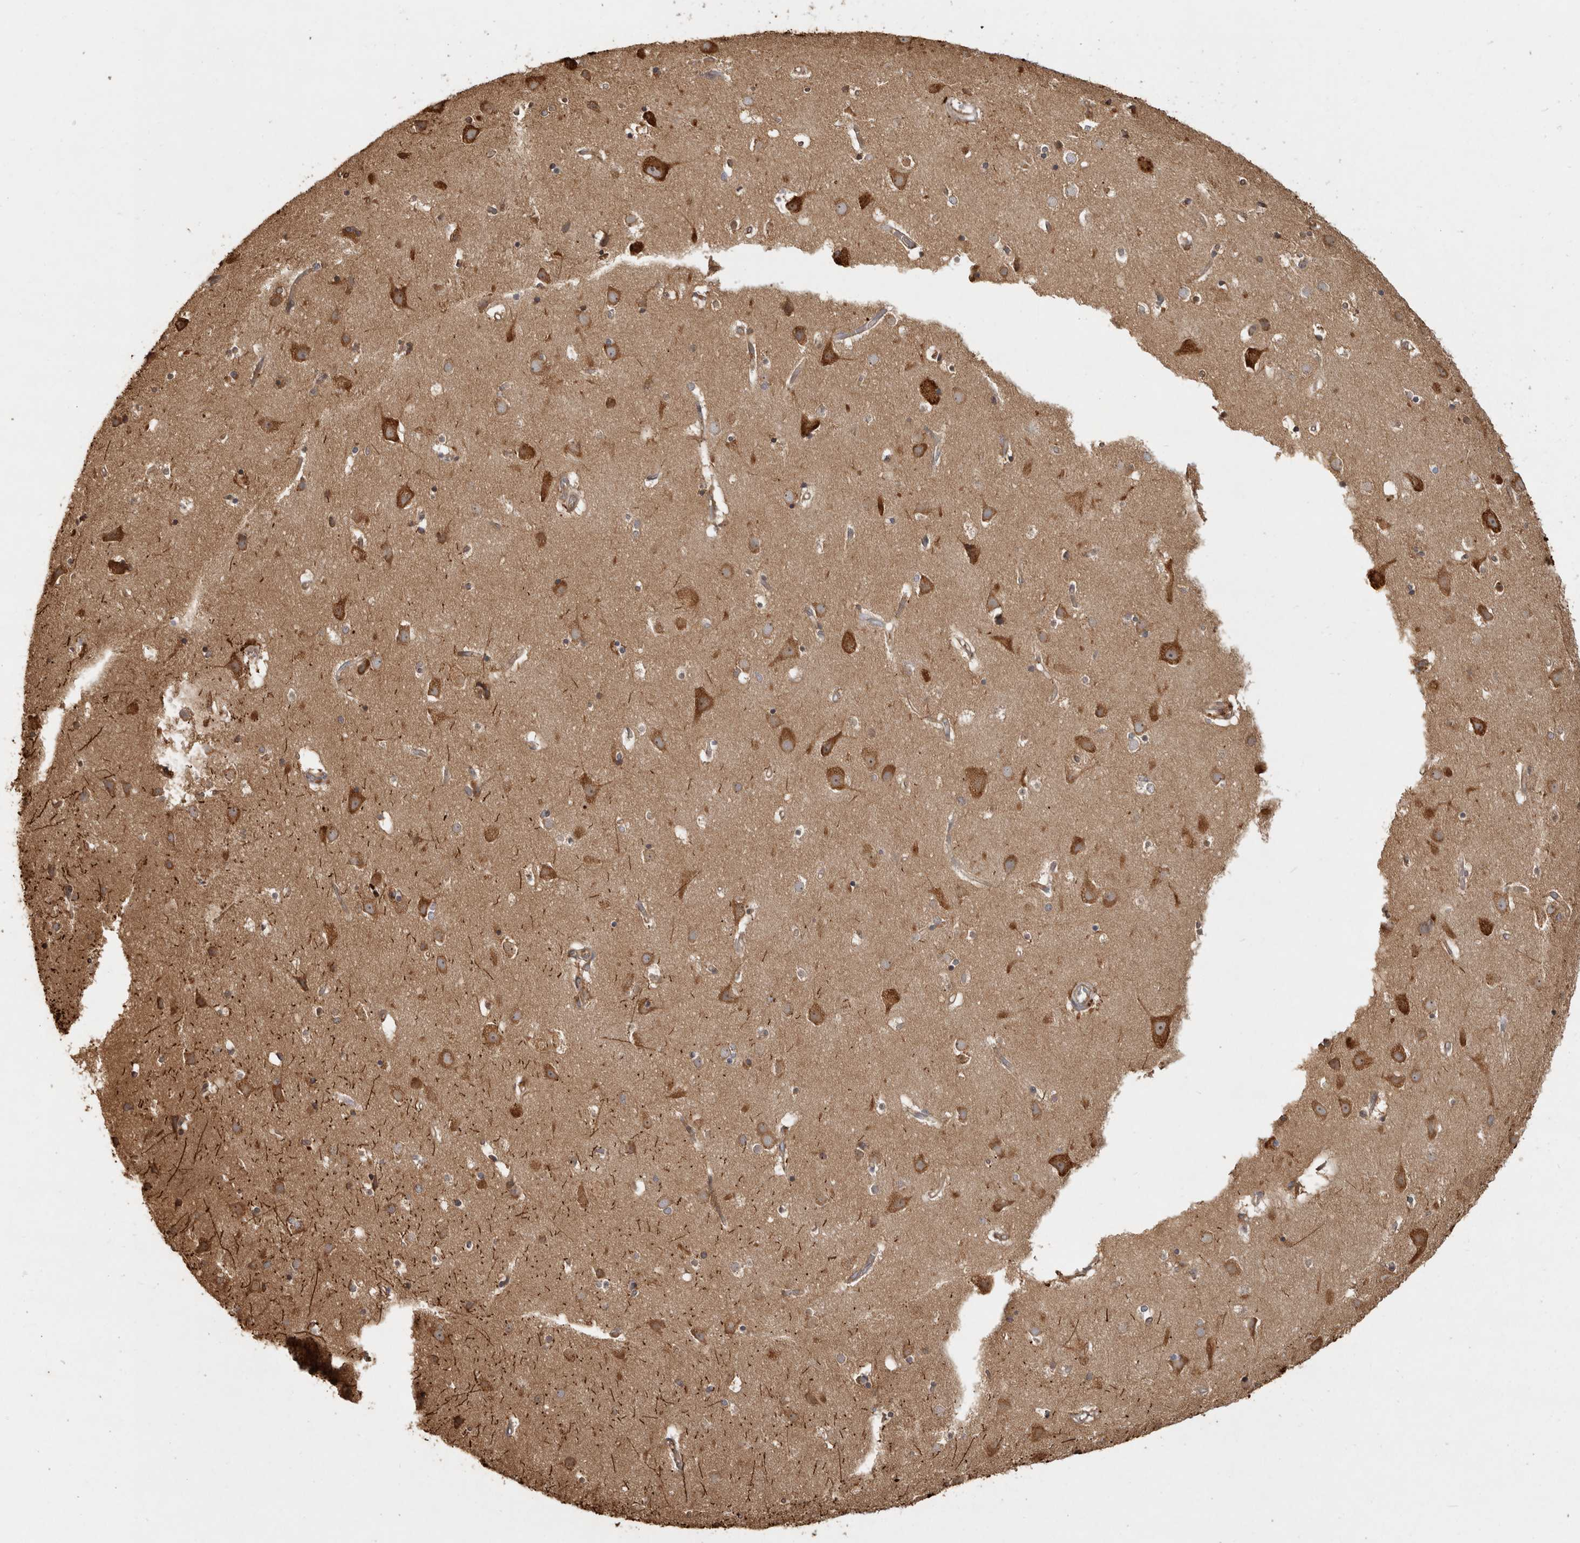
{"staining": {"intensity": "moderate", "quantity": "25%-75%", "location": "cytoplasmic/membranous"}, "tissue": "cerebral cortex", "cell_type": "Endothelial cells", "image_type": "normal", "snomed": [{"axis": "morphology", "description": "Normal tissue, NOS"}, {"axis": "topography", "description": "Cerebral cortex"}], "caption": "A photomicrograph showing moderate cytoplasmic/membranous staining in about 25%-75% of endothelial cells in unremarkable cerebral cortex, as visualized by brown immunohistochemical staining.", "gene": "CAMSAP2", "patient": {"sex": "male", "age": 54}}